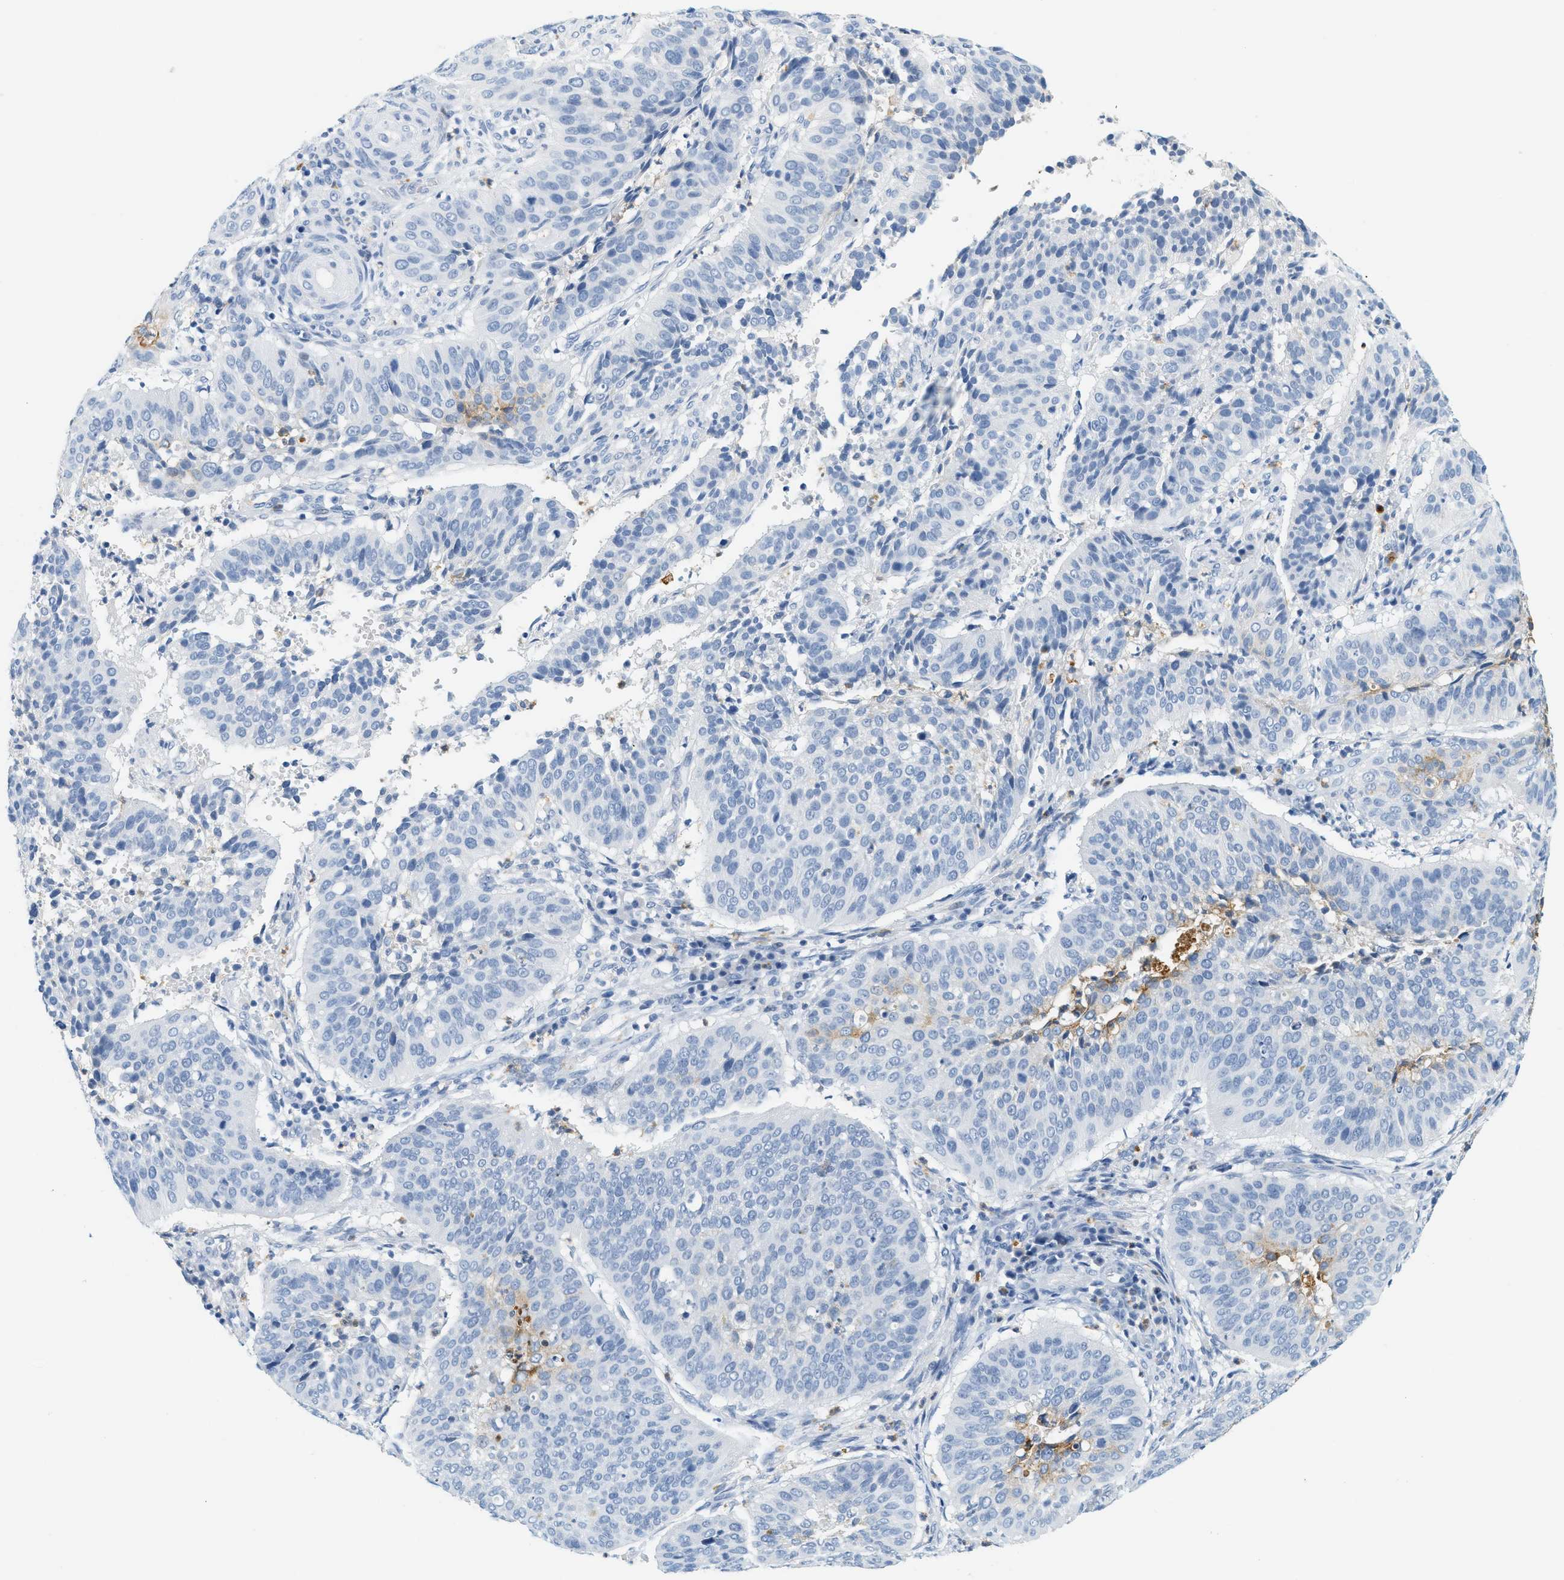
{"staining": {"intensity": "negative", "quantity": "none", "location": "none"}, "tissue": "cervical cancer", "cell_type": "Tumor cells", "image_type": "cancer", "snomed": [{"axis": "morphology", "description": "Normal tissue, NOS"}, {"axis": "morphology", "description": "Squamous cell carcinoma, NOS"}, {"axis": "topography", "description": "Cervix"}], "caption": "High magnification brightfield microscopy of cervical squamous cell carcinoma stained with DAB (brown) and counterstained with hematoxylin (blue): tumor cells show no significant staining.", "gene": "LCN2", "patient": {"sex": "female", "age": 39}}